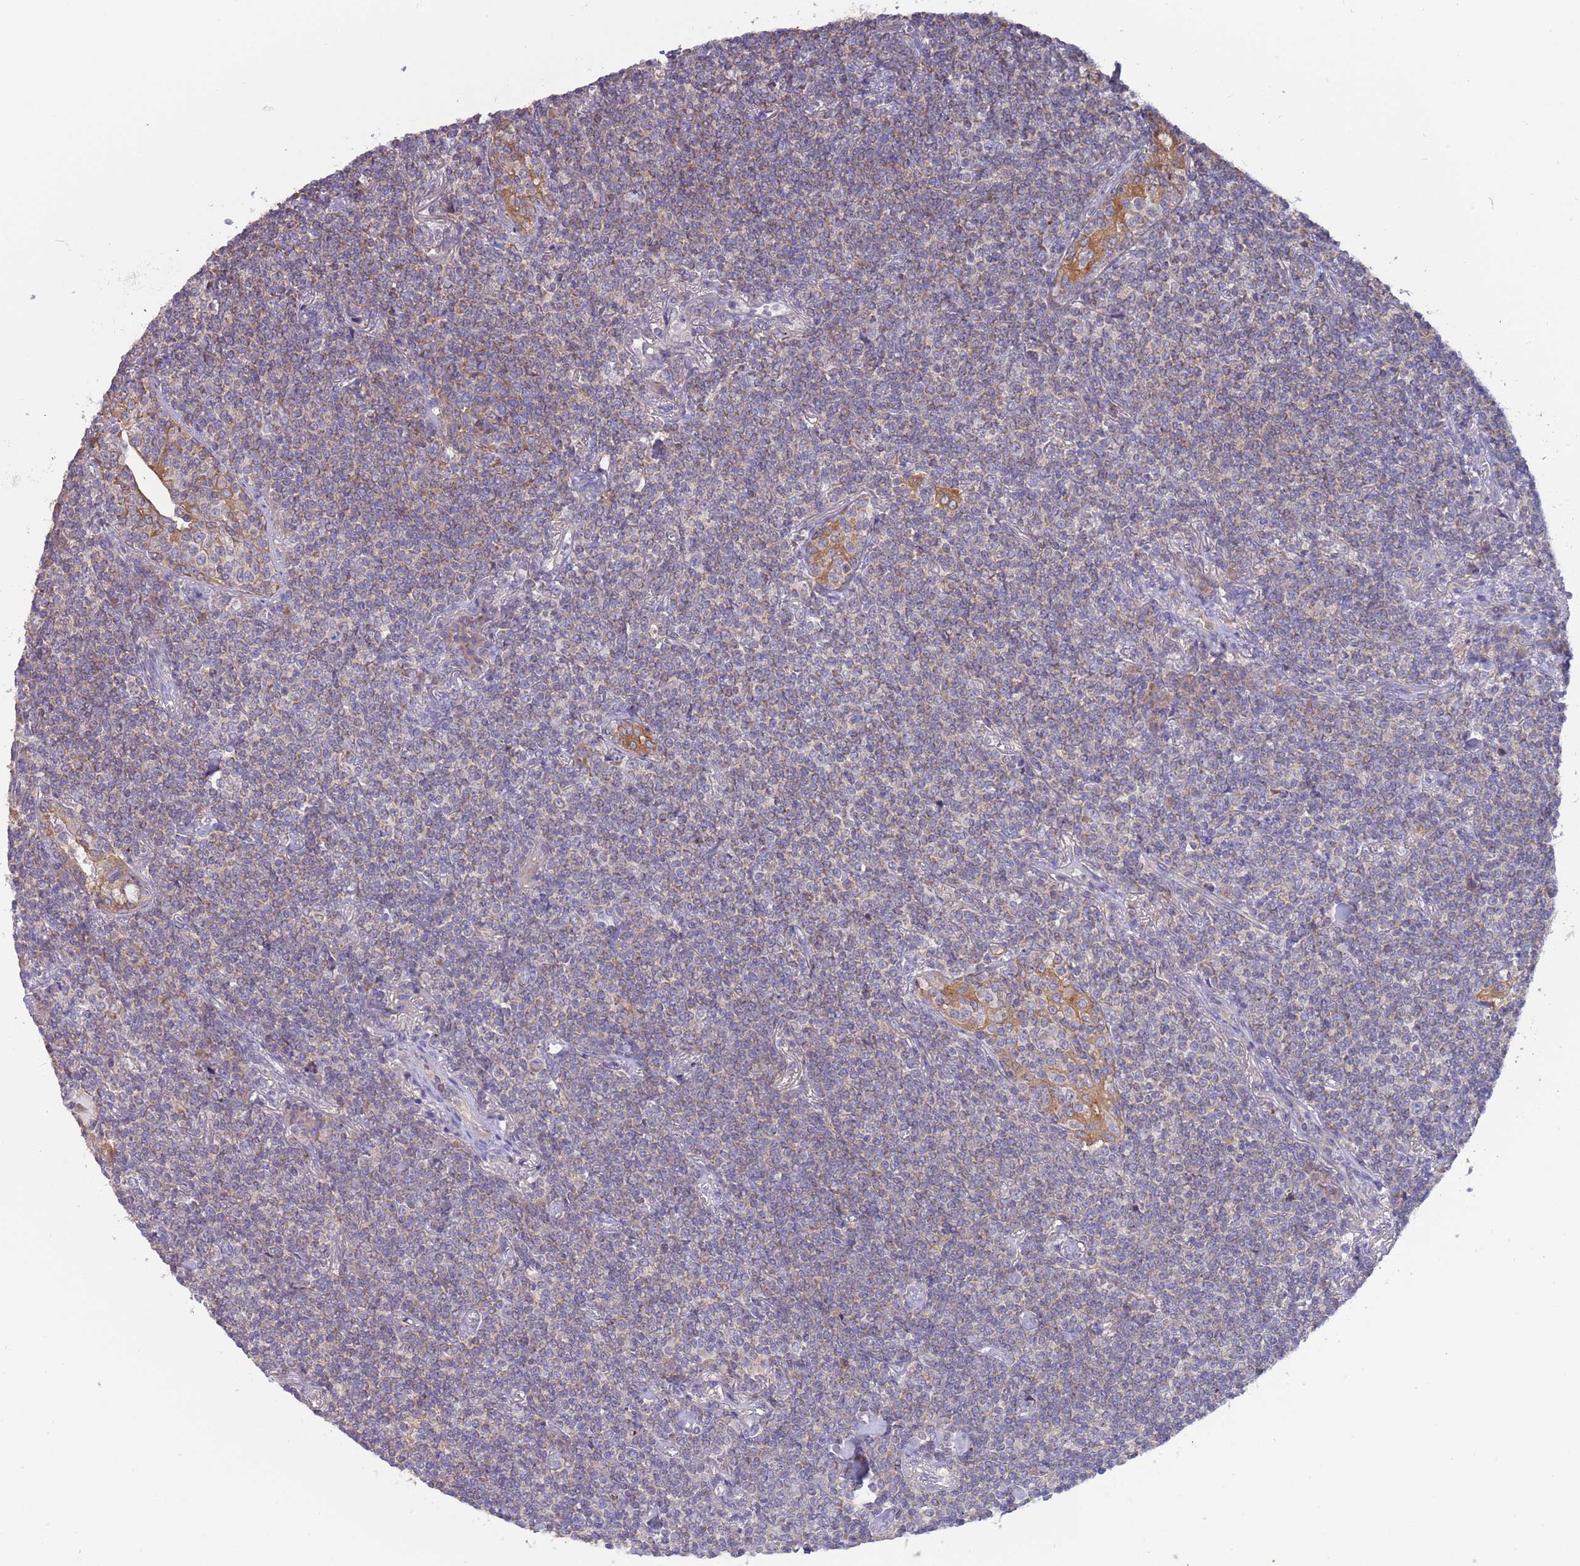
{"staining": {"intensity": "weak", "quantity": "25%-75%", "location": "cytoplasmic/membranous"}, "tissue": "lymphoma", "cell_type": "Tumor cells", "image_type": "cancer", "snomed": [{"axis": "morphology", "description": "Malignant lymphoma, non-Hodgkin's type, Low grade"}, {"axis": "topography", "description": "Lung"}], "caption": "Human lymphoma stained with a protein marker displays weak staining in tumor cells.", "gene": "UQCRQ", "patient": {"sex": "female", "age": 71}}